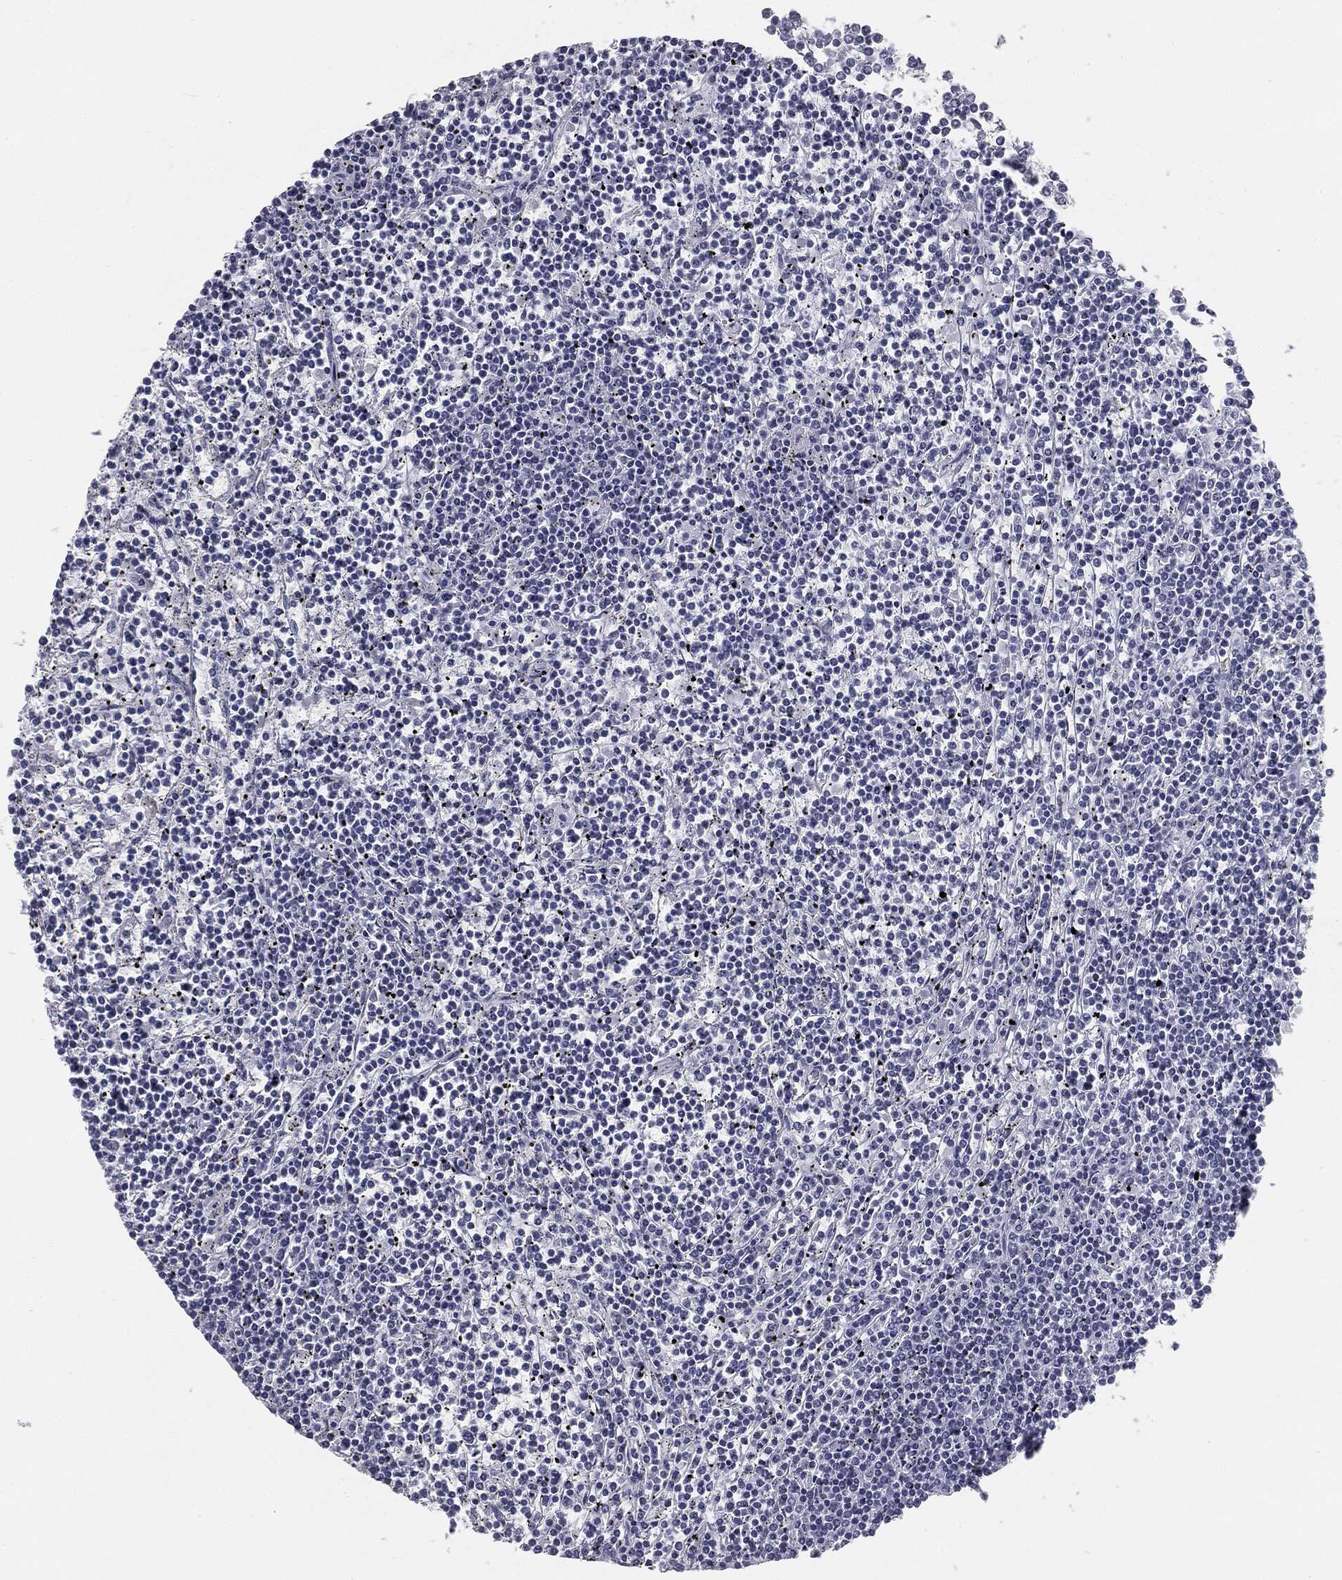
{"staining": {"intensity": "negative", "quantity": "none", "location": "none"}, "tissue": "lymphoma", "cell_type": "Tumor cells", "image_type": "cancer", "snomed": [{"axis": "morphology", "description": "Malignant lymphoma, non-Hodgkin's type, Low grade"}, {"axis": "topography", "description": "Spleen"}], "caption": "Immunohistochemistry micrograph of neoplastic tissue: human malignant lymphoma, non-Hodgkin's type (low-grade) stained with DAB shows no significant protein positivity in tumor cells. The staining is performed using DAB (3,3'-diaminobenzidine) brown chromogen with nuclei counter-stained in using hematoxylin.", "gene": "ALDOB", "patient": {"sex": "female", "age": 19}}